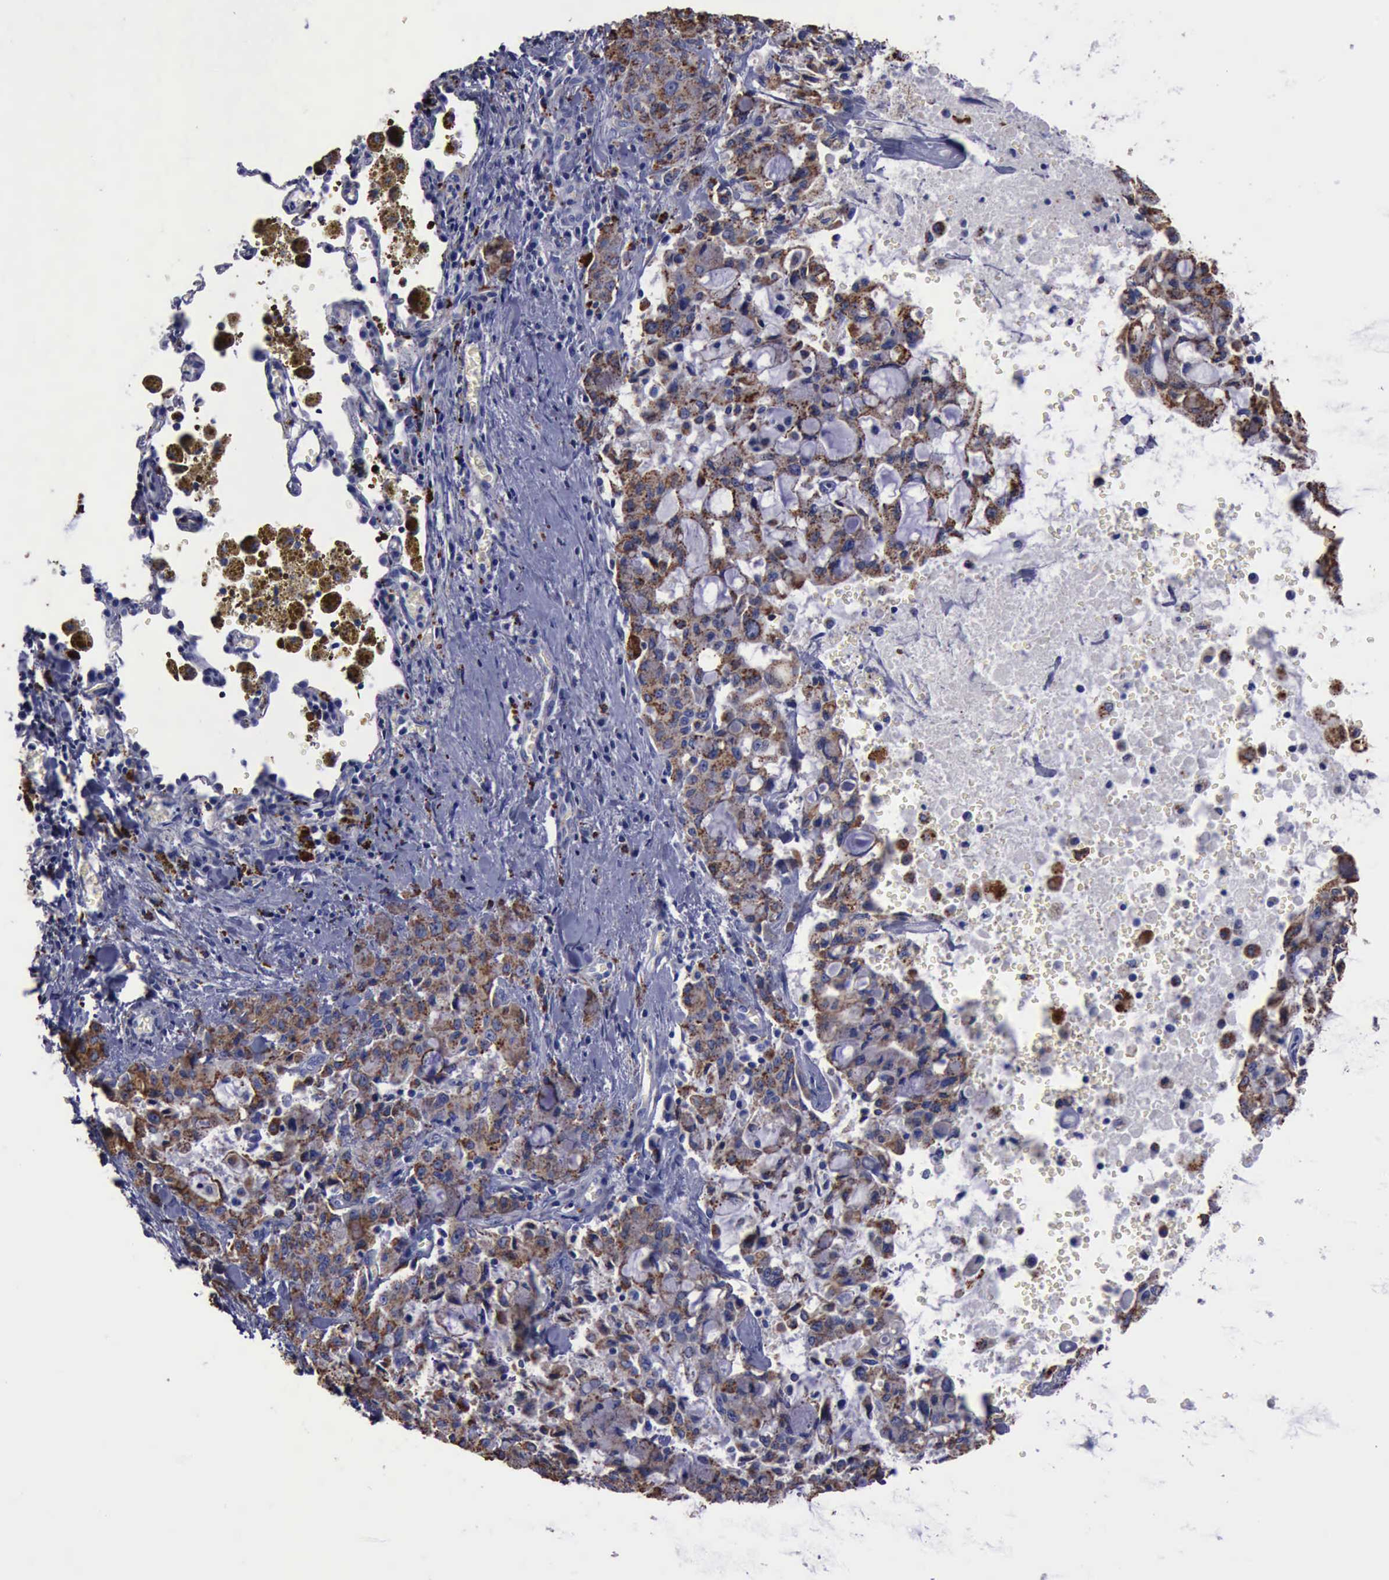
{"staining": {"intensity": "moderate", "quantity": ">75%", "location": "cytoplasmic/membranous"}, "tissue": "lung cancer", "cell_type": "Tumor cells", "image_type": "cancer", "snomed": [{"axis": "morphology", "description": "Adenocarcinoma, NOS"}, {"axis": "topography", "description": "Lung"}], "caption": "Human lung adenocarcinoma stained with a brown dye demonstrates moderate cytoplasmic/membranous positive expression in about >75% of tumor cells.", "gene": "CTSD", "patient": {"sex": "female", "age": 44}}